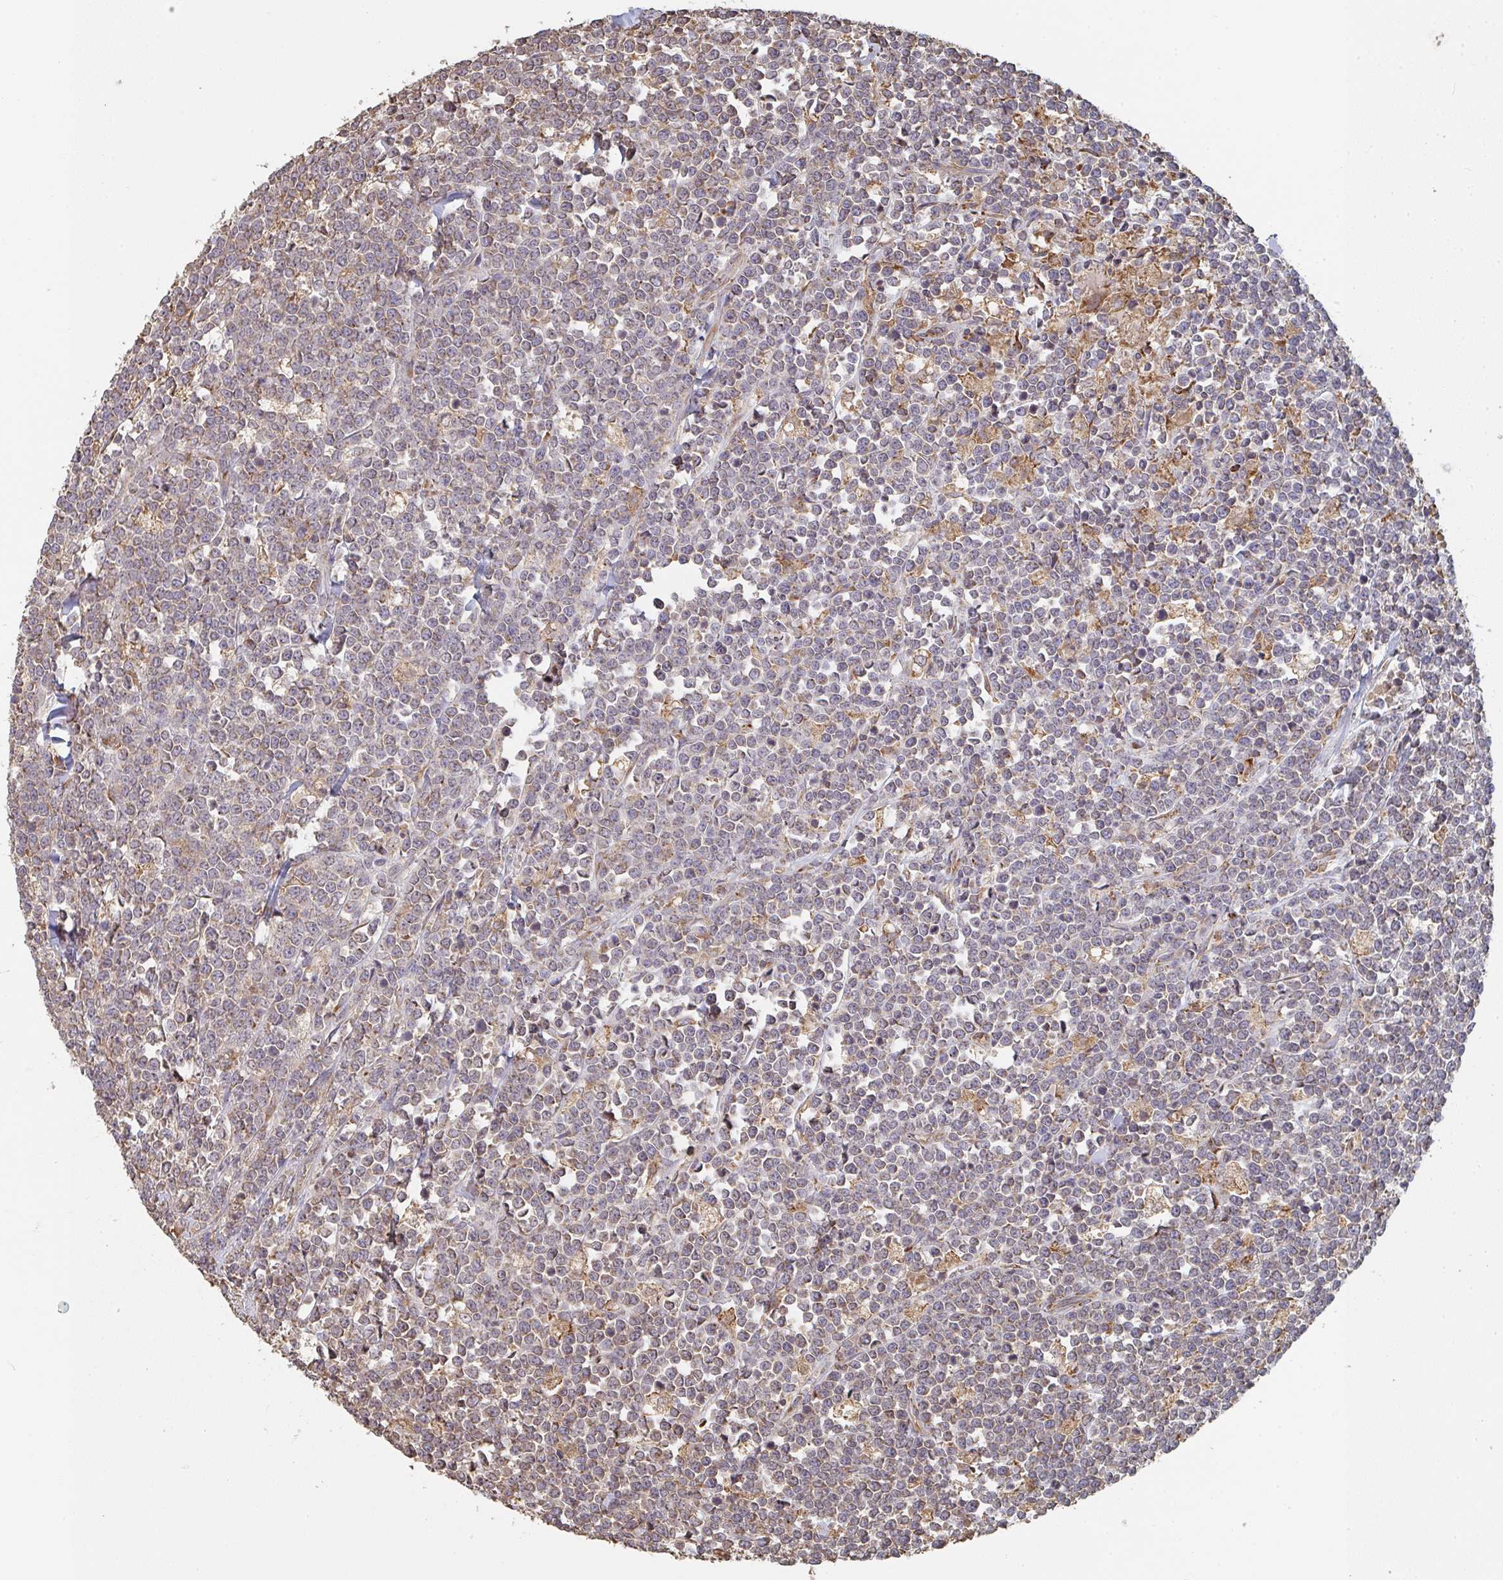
{"staining": {"intensity": "moderate", "quantity": "25%-75%", "location": "cytoplasmic/membranous"}, "tissue": "lymphoma", "cell_type": "Tumor cells", "image_type": "cancer", "snomed": [{"axis": "morphology", "description": "Malignant lymphoma, non-Hodgkin's type, High grade"}, {"axis": "topography", "description": "Small intestine"}, {"axis": "topography", "description": "Colon"}], "caption": "This is a histology image of immunohistochemistry staining of high-grade malignant lymphoma, non-Hodgkin's type, which shows moderate expression in the cytoplasmic/membranous of tumor cells.", "gene": "POLG", "patient": {"sex": "male", "age": 8}}